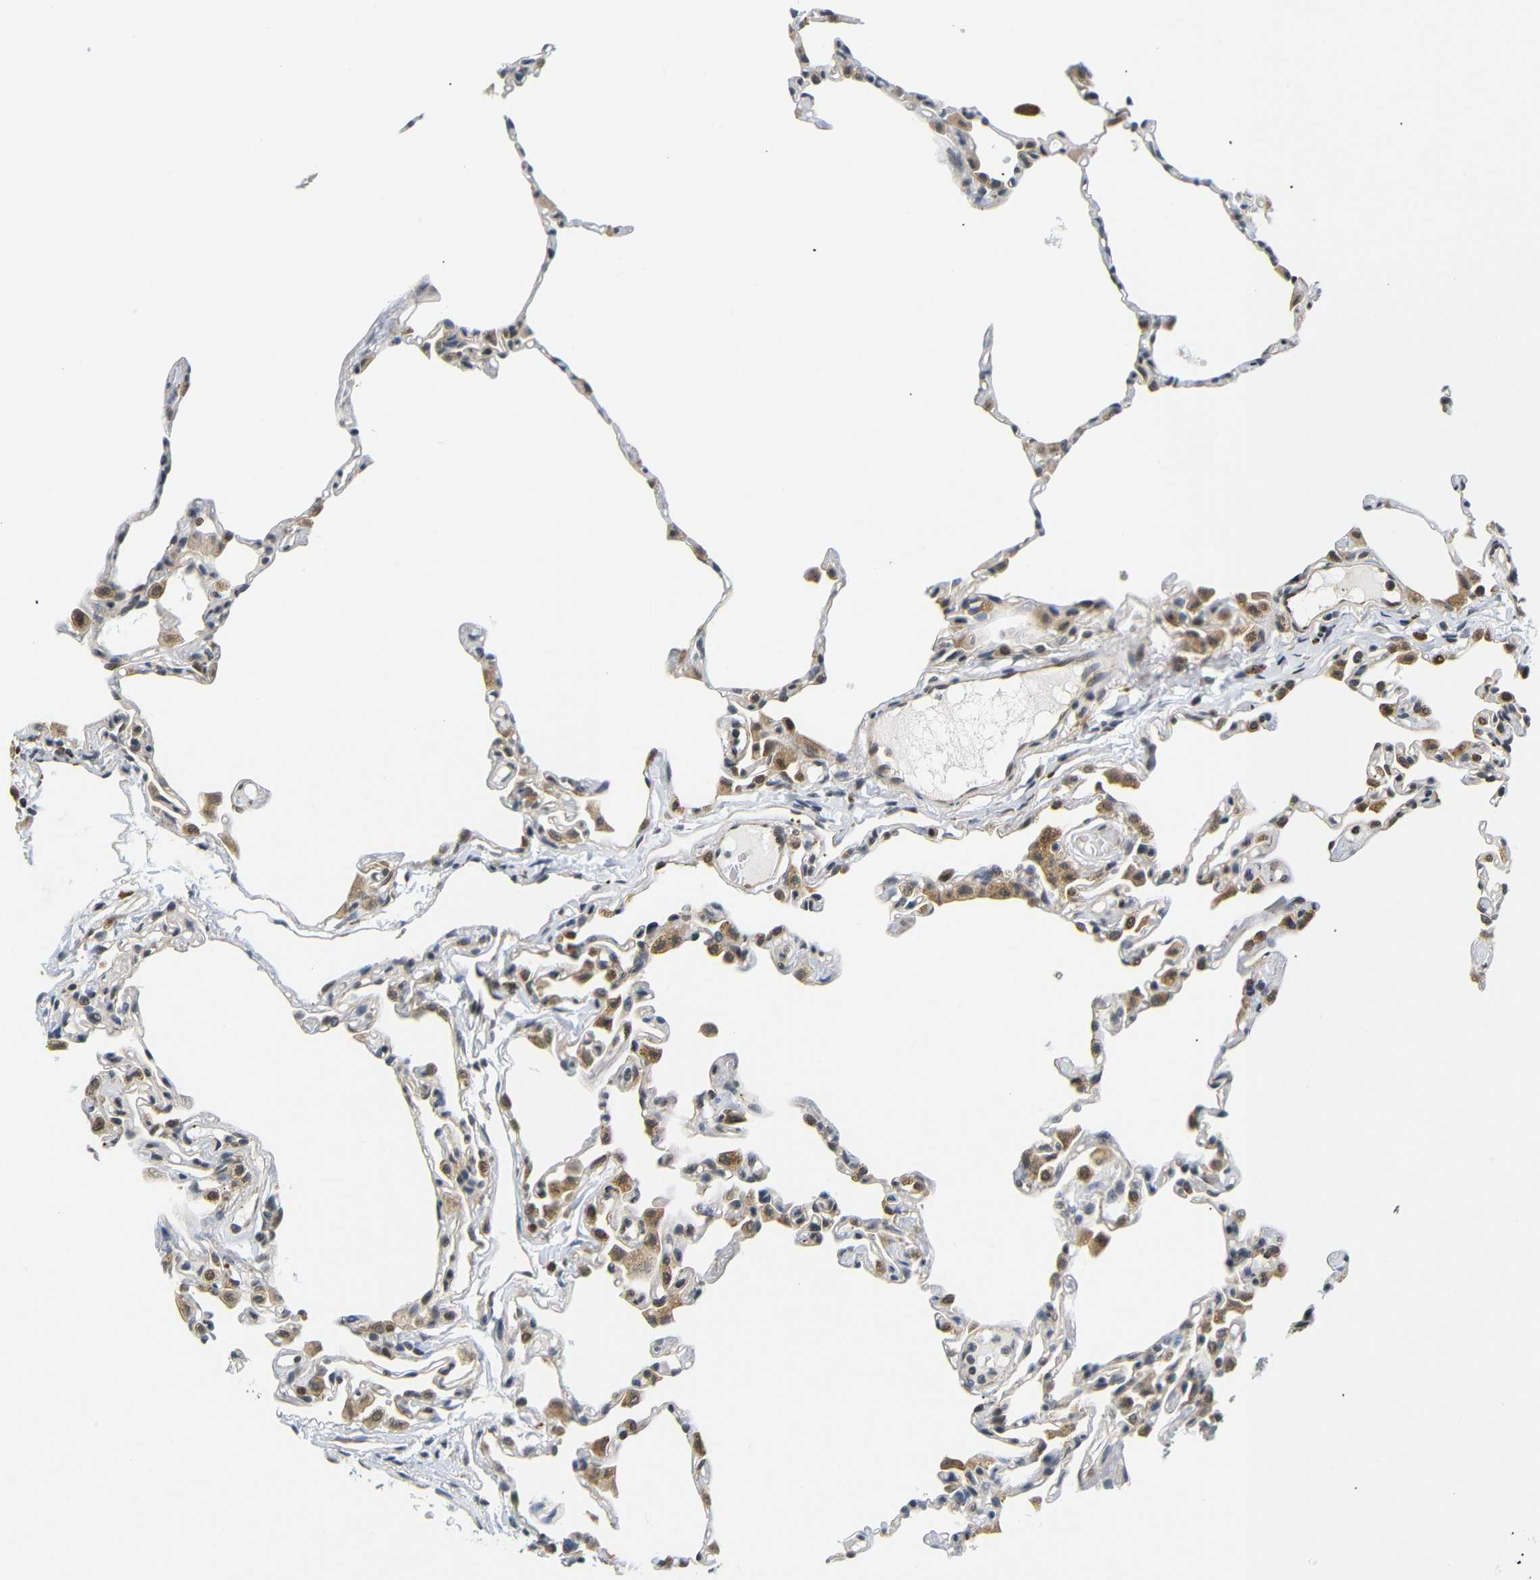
{"staining": {"intensity": "weak", "quantity": "25%-75%", "location": "cytoplasmic/membranous"}, "tissue": "lung", "cell_type": "Alveolar cells", "image_type": "normal", "snomed": [{"axis": "morphology", "description": "Normal tissue, NOS"}, {"axis": "topography", "description": "Lung"}], "caption": "The histopathology image exhibits immunohistochemical staining of benign lung. There is weak cytoplasmic/membranous staining is identified in approximately 25%-75% of alveolar cells.", "gene": "GJA5", "patient": {"sex": "female", "age": 49}}